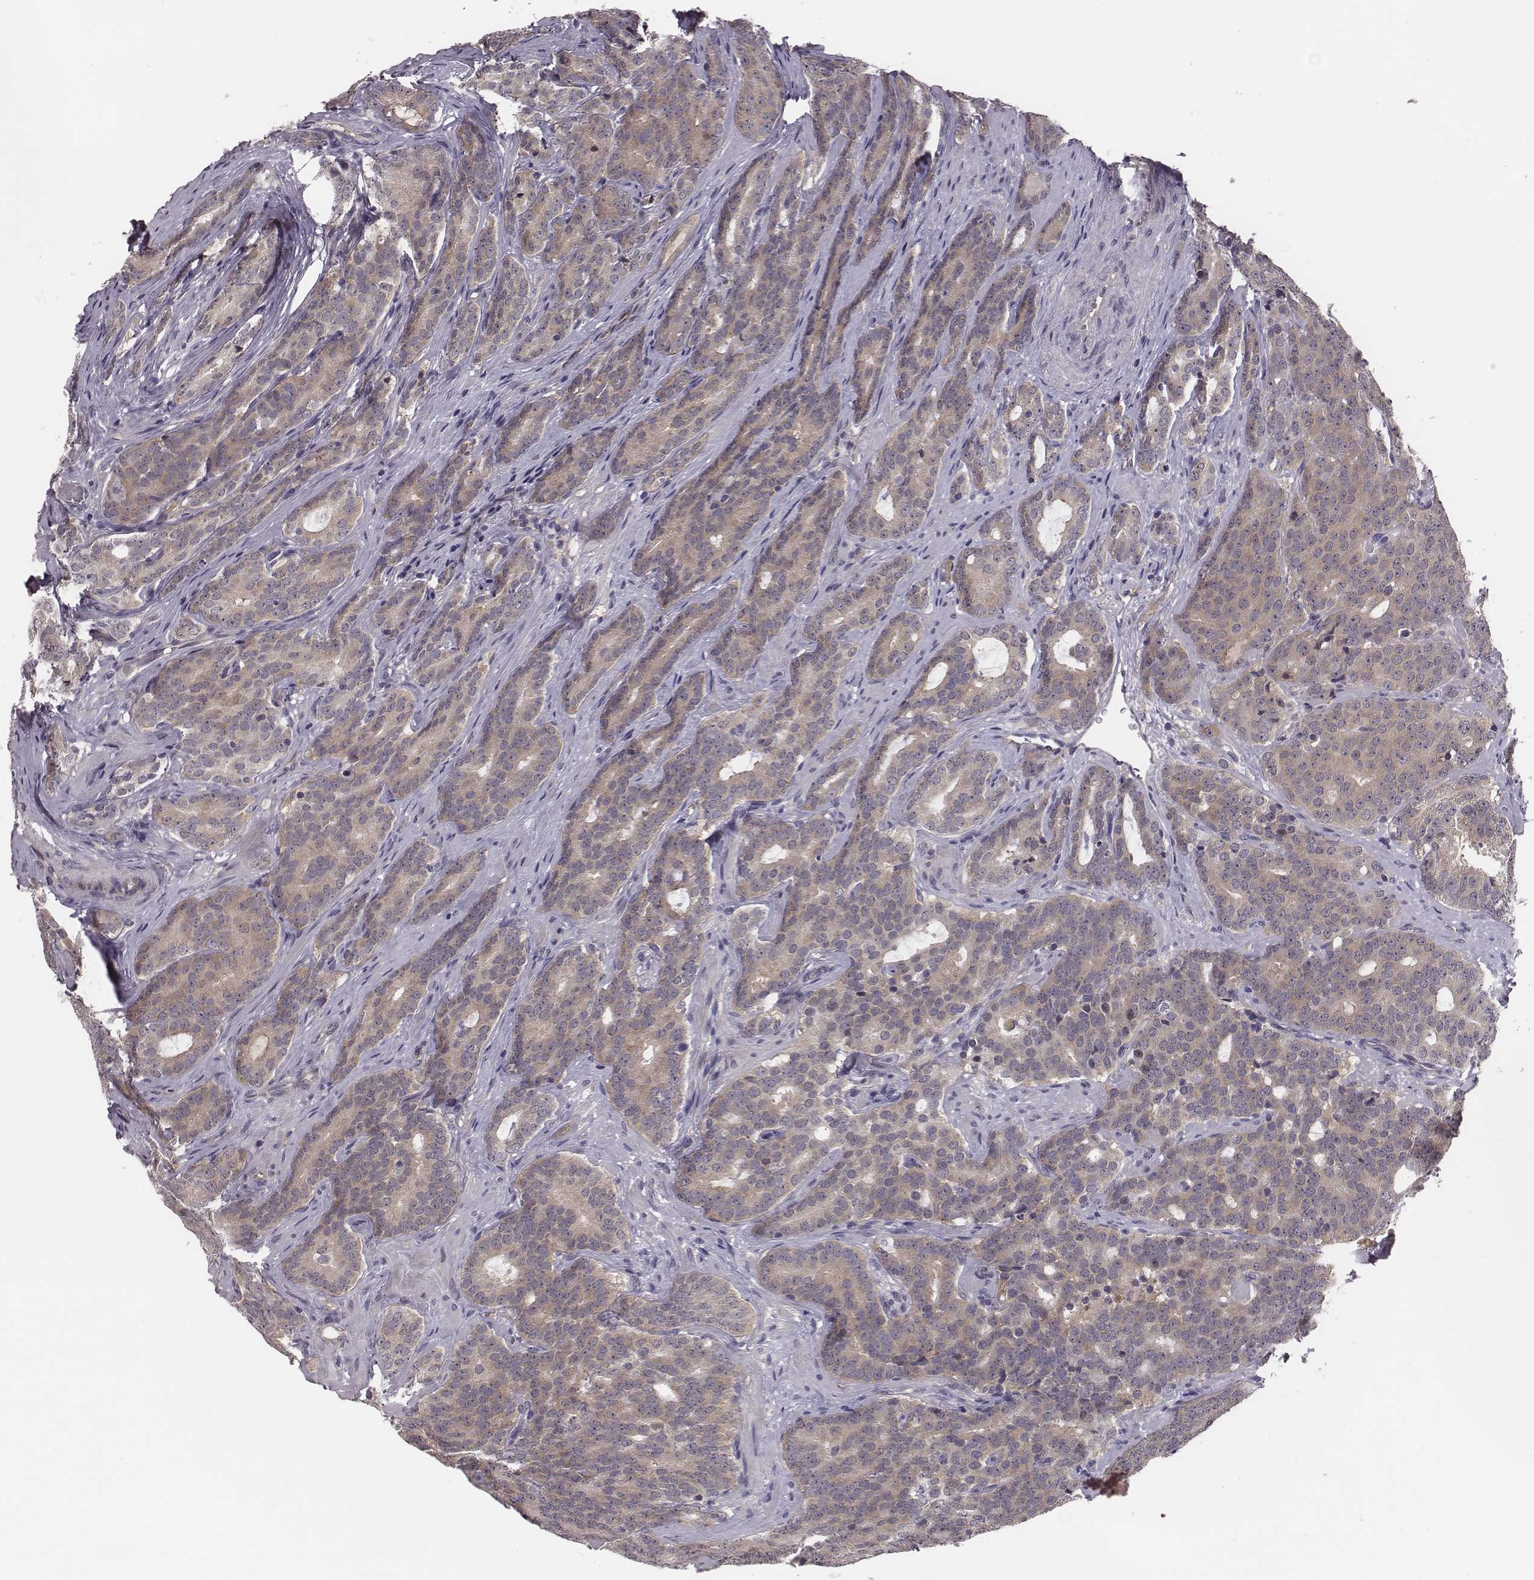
{"staining": {"intensity": "moderate", "quantity": ">75%", "location": "cytoplasmic/membranous"}, "tissue": "prostate cancer", "cell_type": "Tumor cells", "image_type": "cancer", "snomed": [{"axis": "morphology", "description": "Adenocarcinoma, NOS"}, {"axis": "topography", "description": "Prostate"}], "caption": "Immunohistochemistry histopathology image of neoplastic tissue: human prostate cancer (adenocarcinoma) stained using immunohistochemistry (IHC) demonstrates medium levels of moderate protein expression localized specifically in the cytoplasmic/membranous of tumor cells, appearing as a cytoplasmic/membranous brown color.", "gene": "SMURF2", "patient": {"sex": "male", "age": 71}}